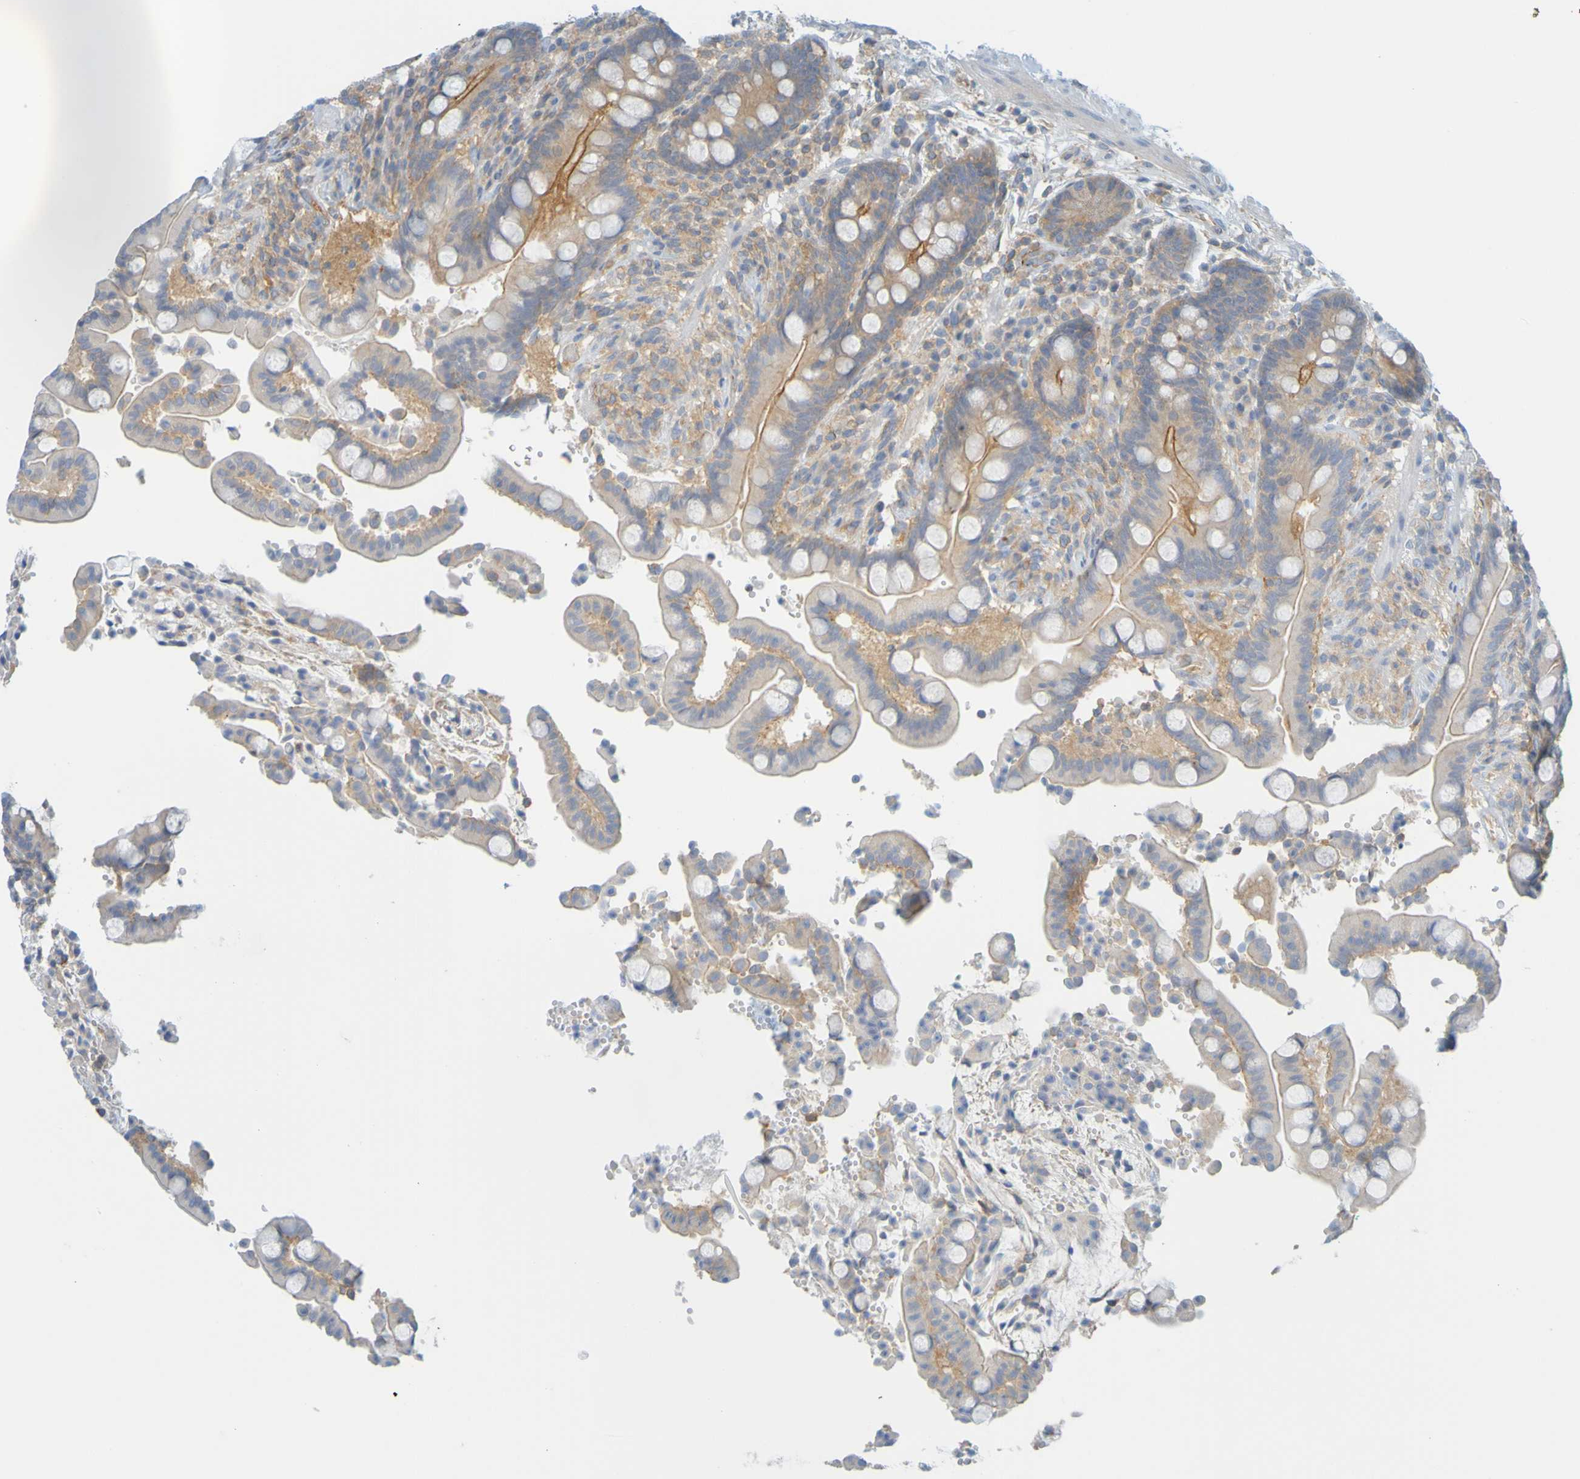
{"staining": {"intensity": "weak", "quantity": ">75%", "location": "cytoplasmic/membranous"}, "tissue": "colon", "cell_type": "Endothelial cells", "image_type": "normal", "snomed": [{"axis": "morphology", "description": "Normal tissue, NOS"}, {"axis": "topography", "description": "Colon"}], "caption": "Protein staining reveals weak cytoplasmic/membranous positivity in approximately >75% of endothelial cells in normal colon.", "gene": "APPL1", "patient": {"sex": "male", "age": 73}}